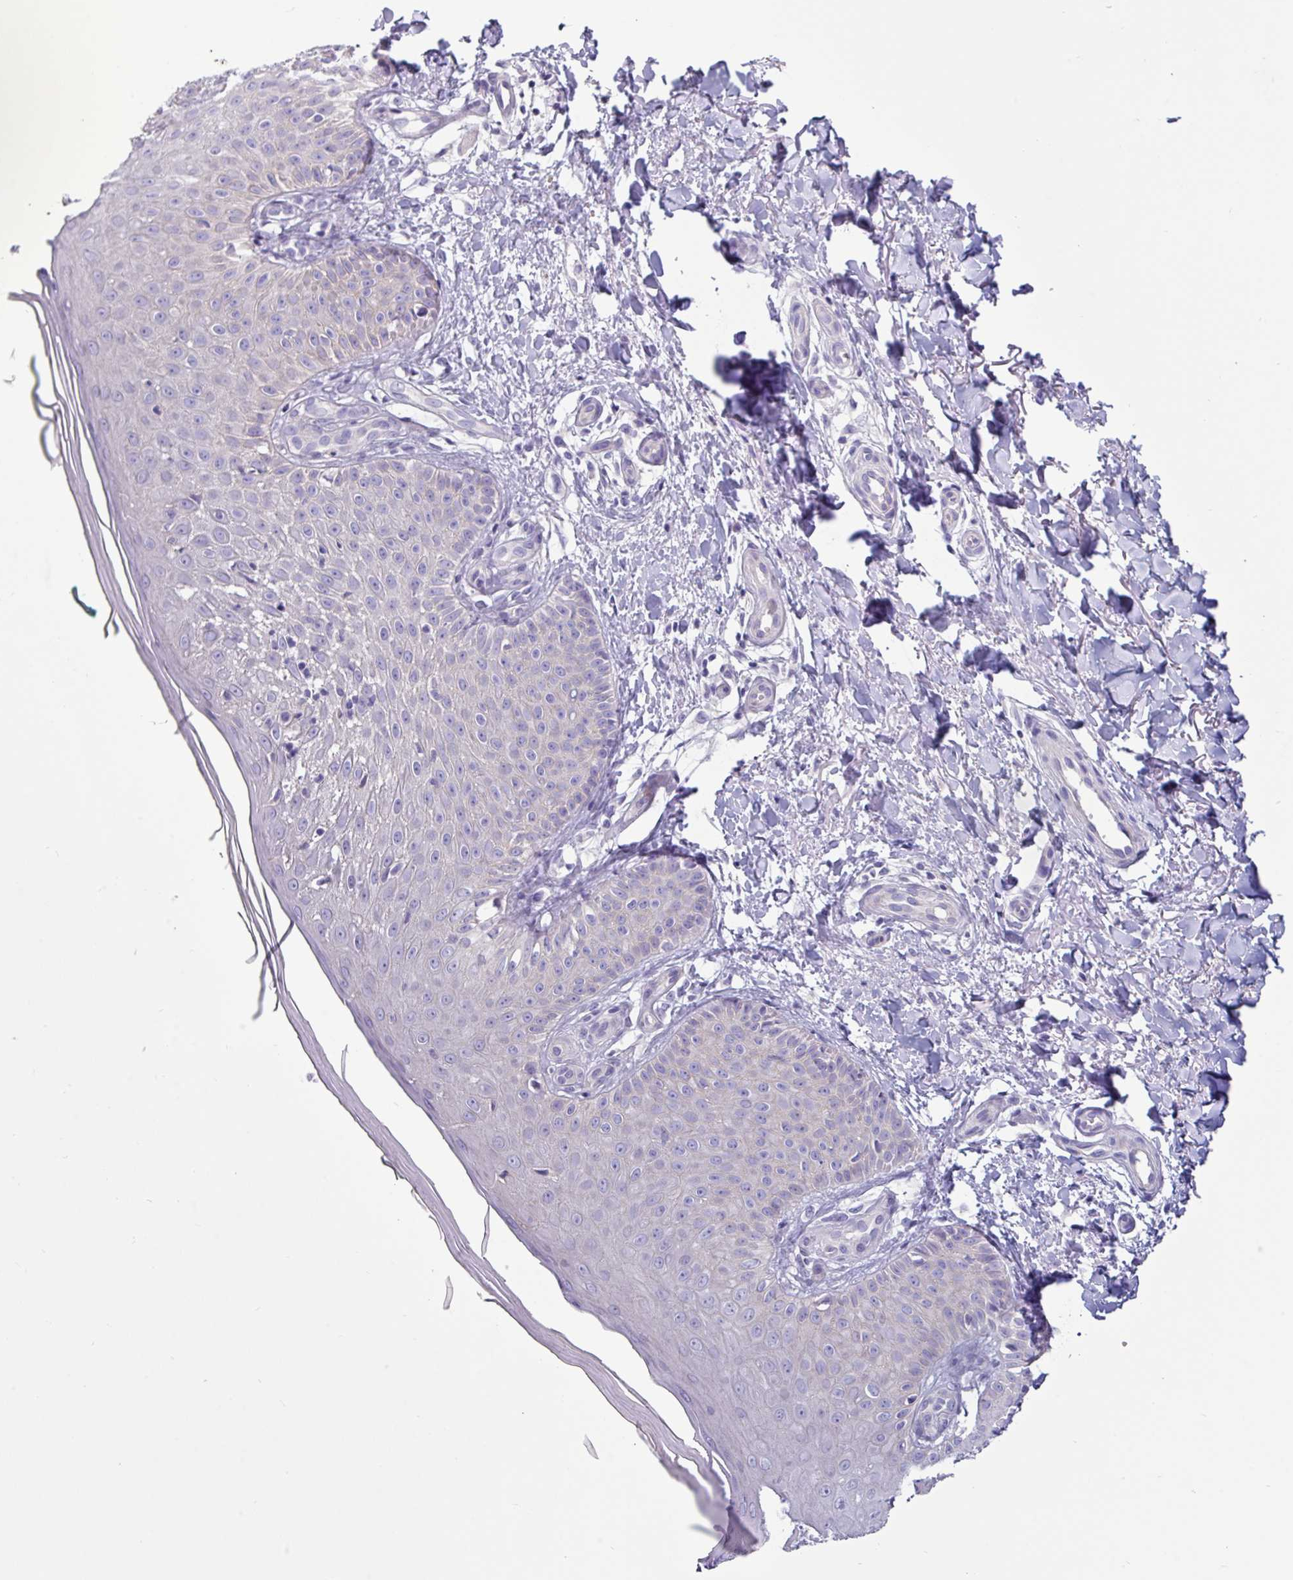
{"staining": {"intensity": "negative", "quantity": "none", "location": "none"}, "tissue": "skin", "cell_type": "Fibroblasts", "image_type": "normal", "snomed": [{"axis": "morphology", "description": "Normal tissue, NOS"}, {"axis": "topography", "description": "Skin"}], "caption": "Immunohistochemical staining of unremarkable human skin demonstrates no significant staining in fibroblasts.", "gene": "ACAP3", "patient": {"sex": "male", "age": 81}}